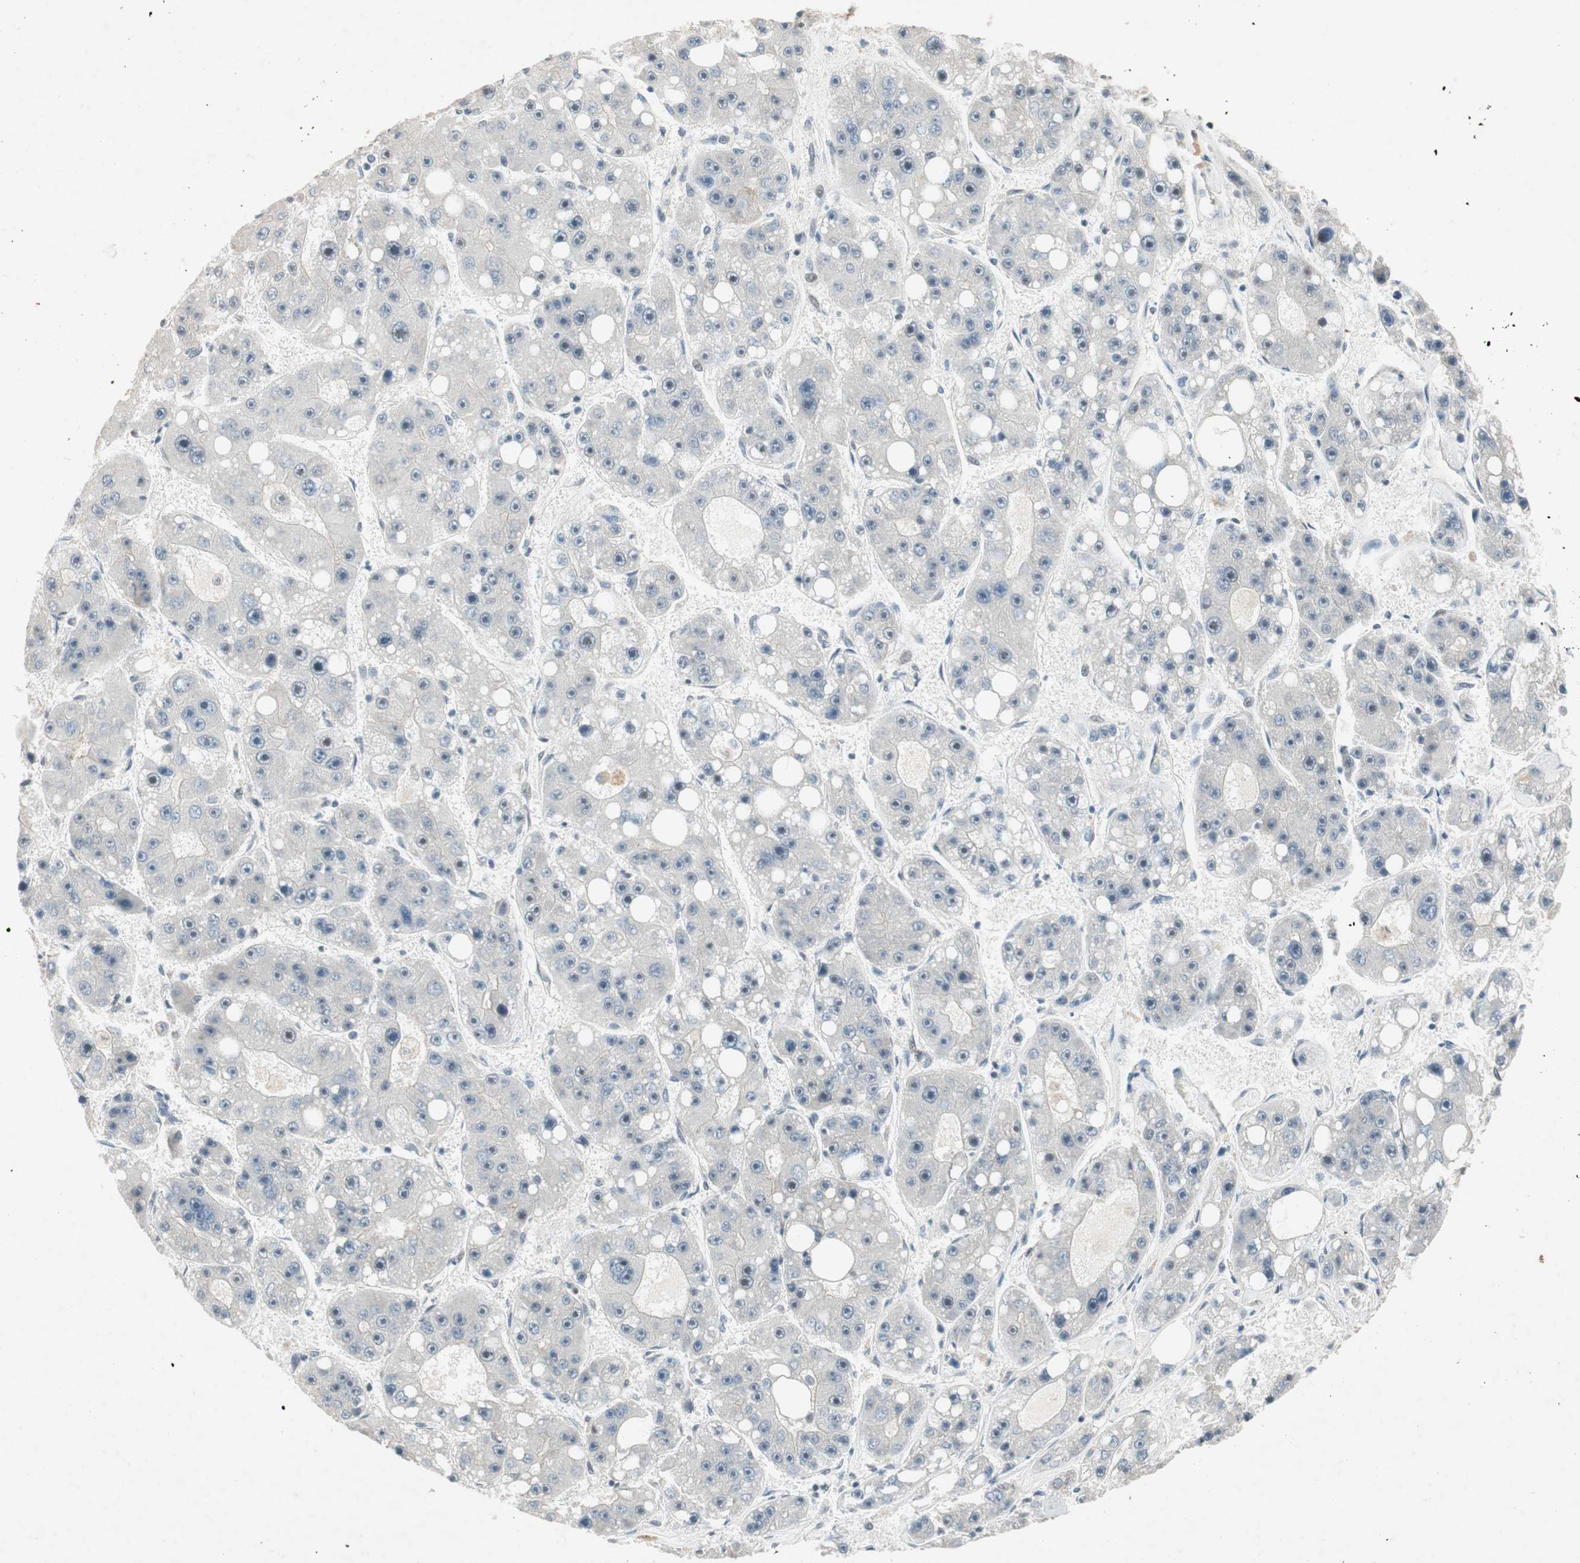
{"staining": {"intensity": "negative", "quantity": "none", "location": "none"}, "tissue": "liver cancer", "cell_type": "Tumor cells", "image_type": "cancer", "snomed": [{"axis": "morphology", "description": "Carcinoma, Hepatocellular, NOS"}, {"axis": "topography", "description": "Liver"}], "caption": "An image of human liver cancer (hepatocellular carcinoma) is negative for staining in tumor cells.", "gene": "NCBP3", "patient": {"sex": "female", "age": 61}}